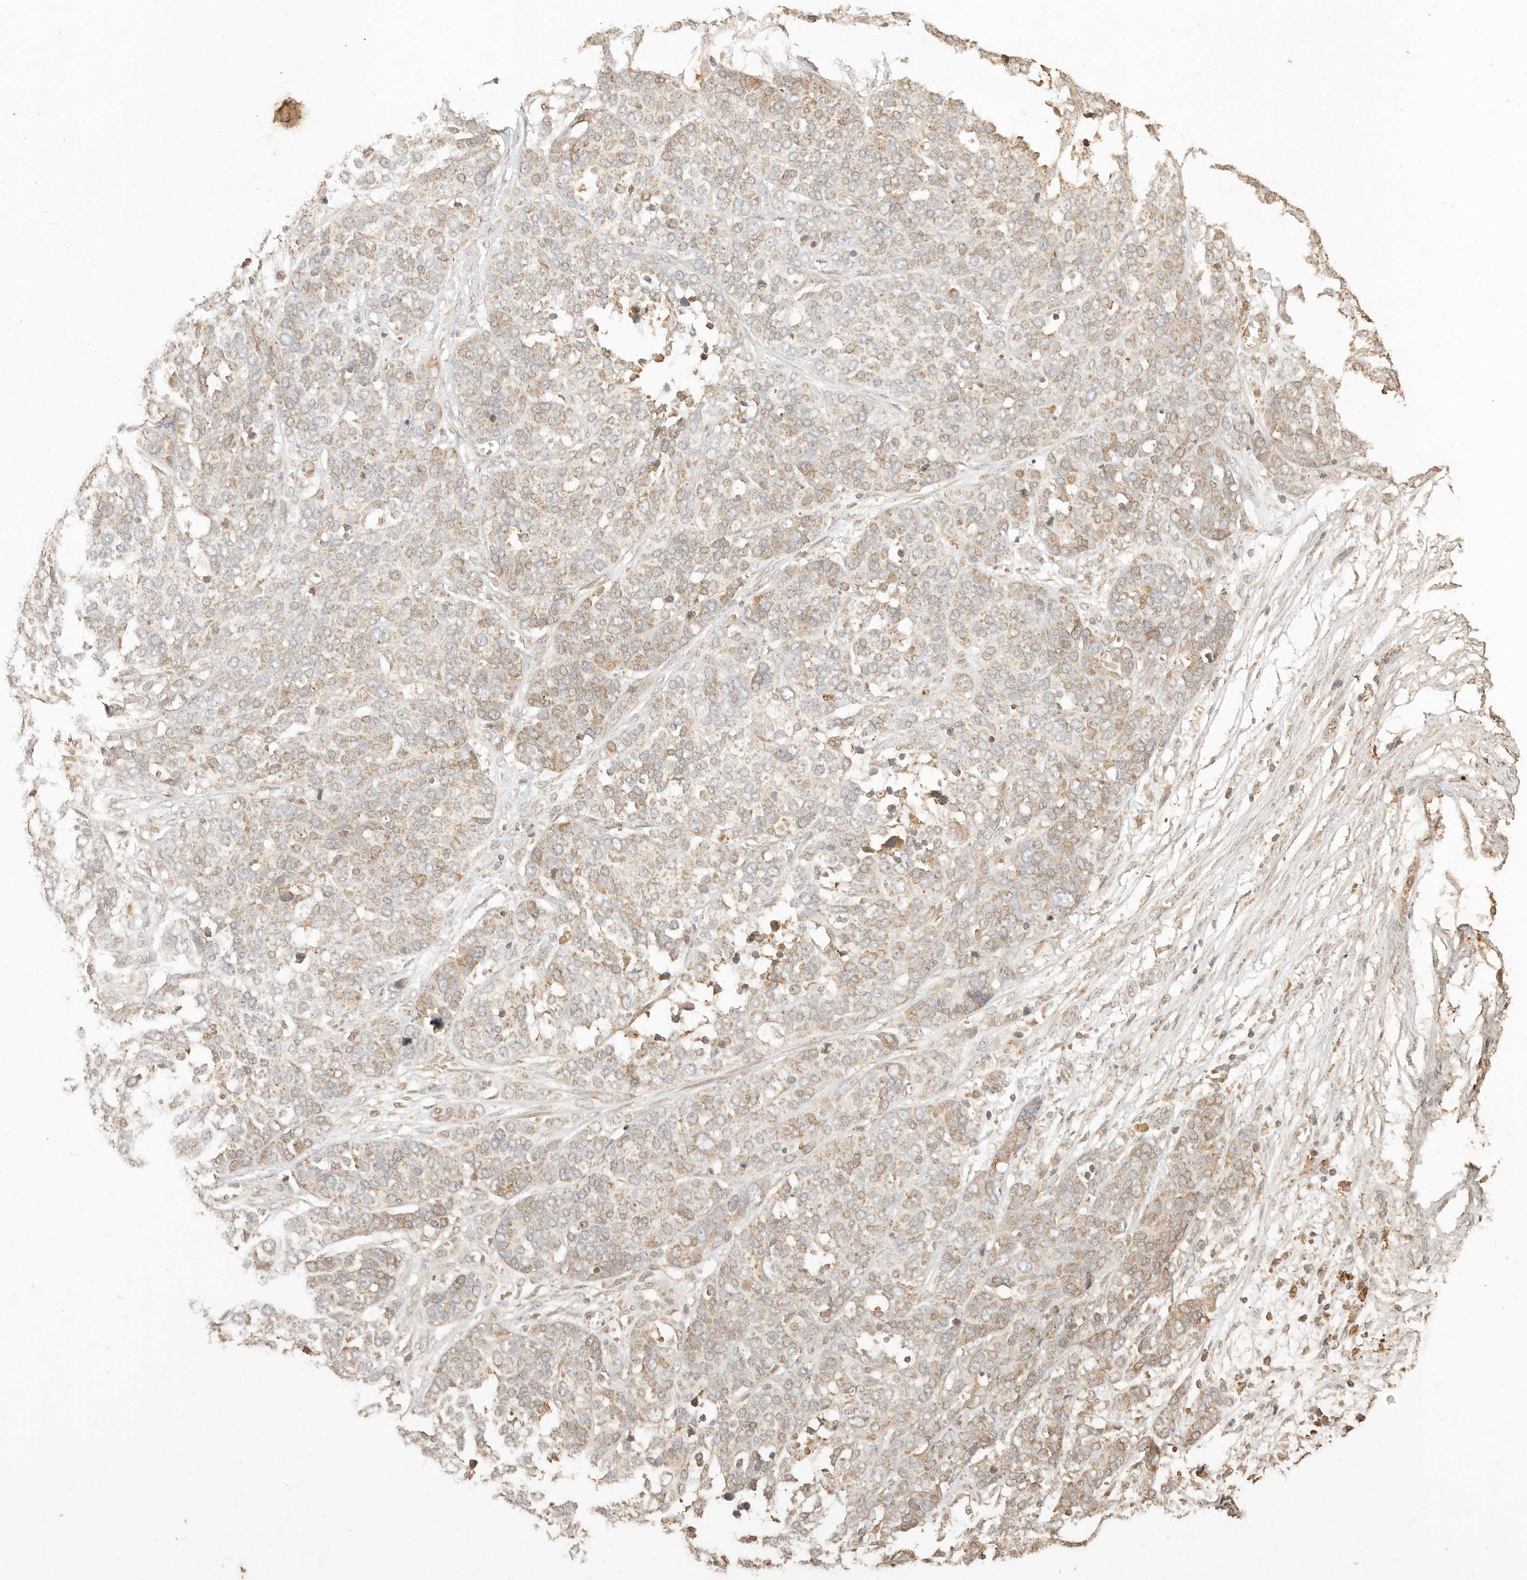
{"staining": {"intensity": "weak", "quantity": "25%-75%", "location": "cytoplasmic/membranous"}, "tissue": "ovarian cancer", "cell_type": "Tumor cells", "image_type": "cancer", "snomed": [{"axis": "morphology", "description": "Cystadenocarcinoma, serous, NOS"}, {"axis": "topography", "description": "Ovary"}], "caption": "Protein staining of ovarian cancer (serous cystadenocarcinoma) tissue demonstrates weak cytoplasmic/membranous positivity in about 25%-75% of tumor cells.", "gene": "INTS11", "patient": {"sex": "female", "age": 44}}